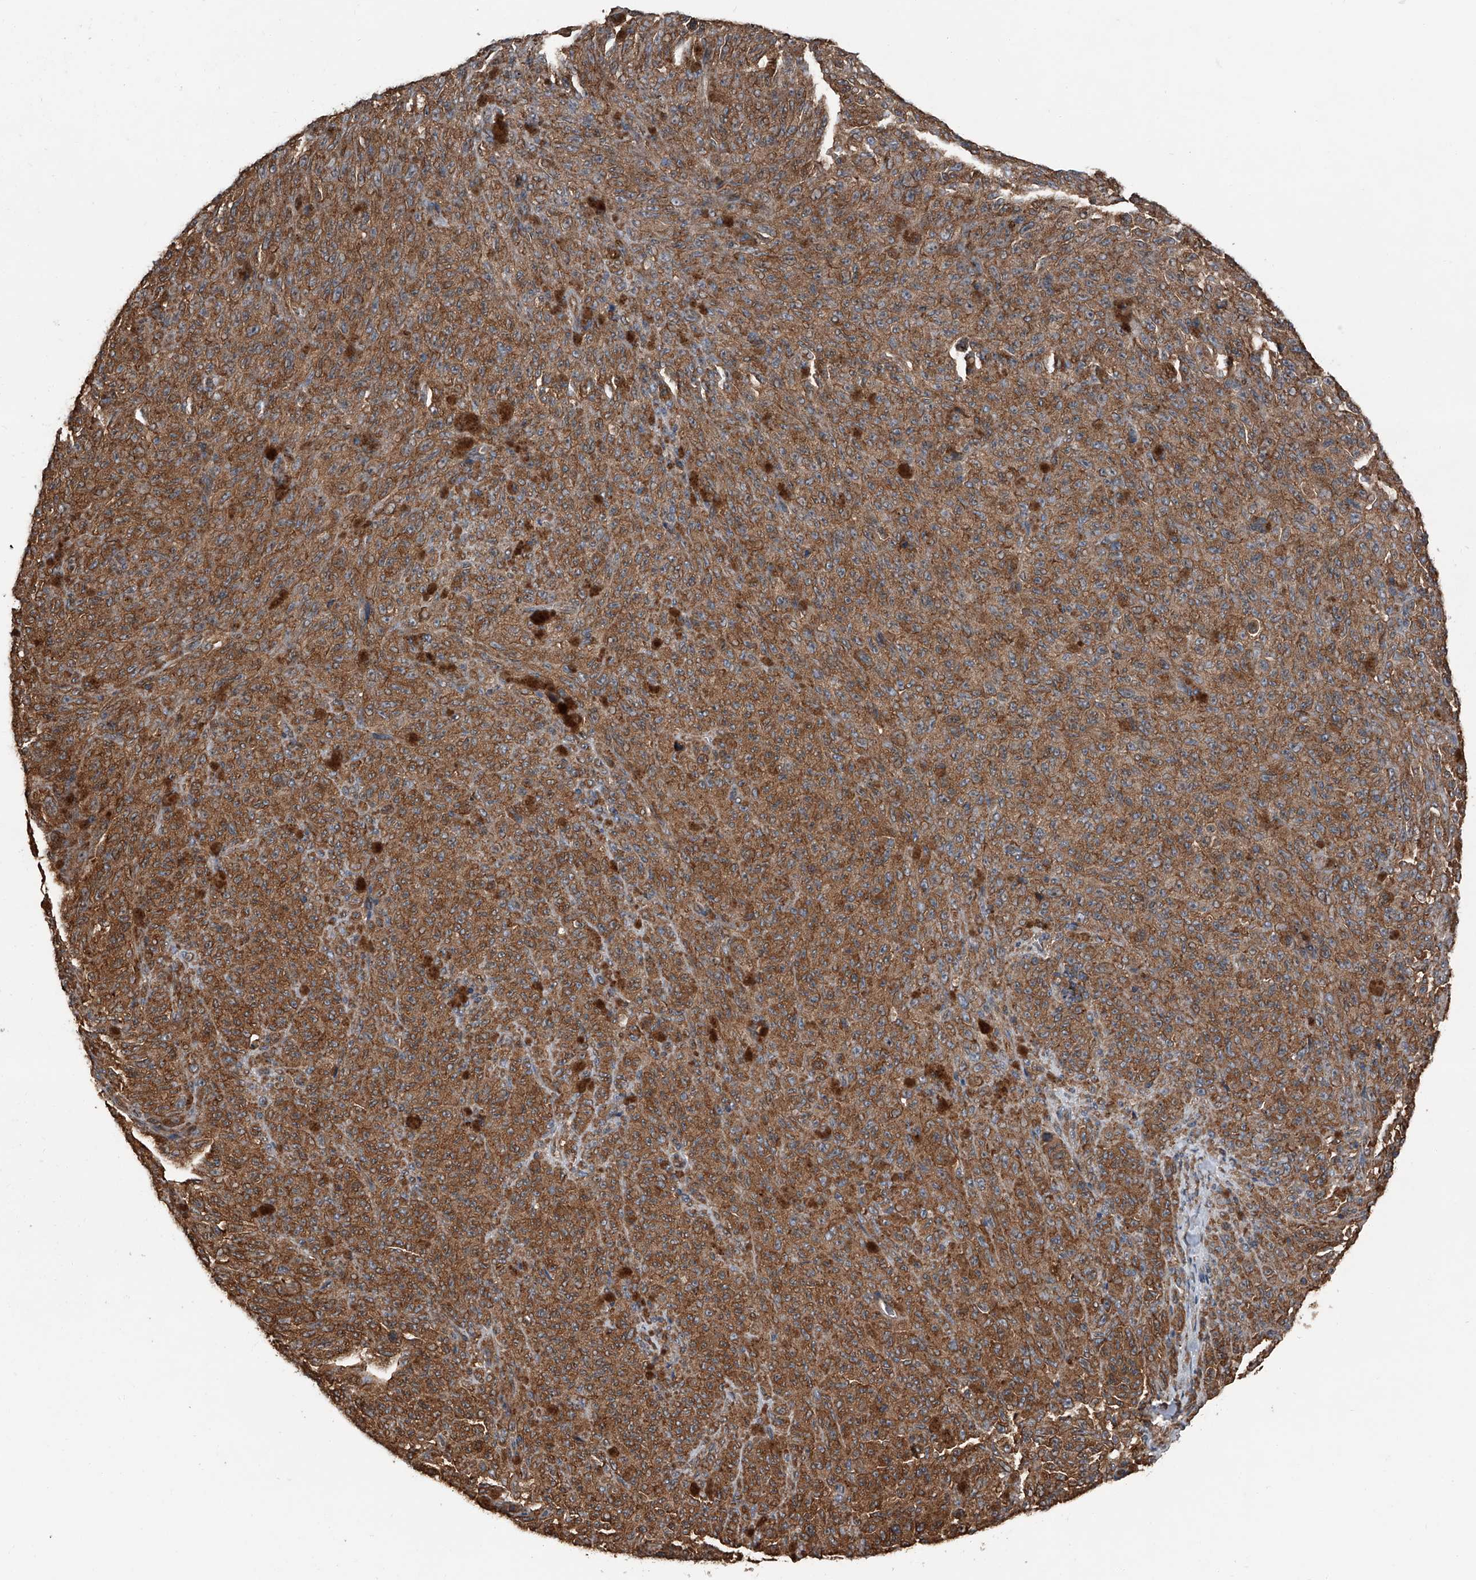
{"staining": {"intensity": "moderate", "quantity": ">75%", "location": "cytoplasmic/membranous"}, "tissue": "melanoma", "cell_type": "Tumor cells", "image_type": "cancer", "snomed": [{"axis": "morphology", "description": "Malignant melanoma, NOS"}, {"axis": "topography", "description": "Skin"}], "caption": "Protein staining by IHC reveals moderate cytoplasmic/membranous expression in about >75% of tumor cells in melanoma. (brown staining indicates protein expression, while blue staining denotes nuclei).", "gene": "KCNJ2", "patient": {"sex": "female", "age": 82}}